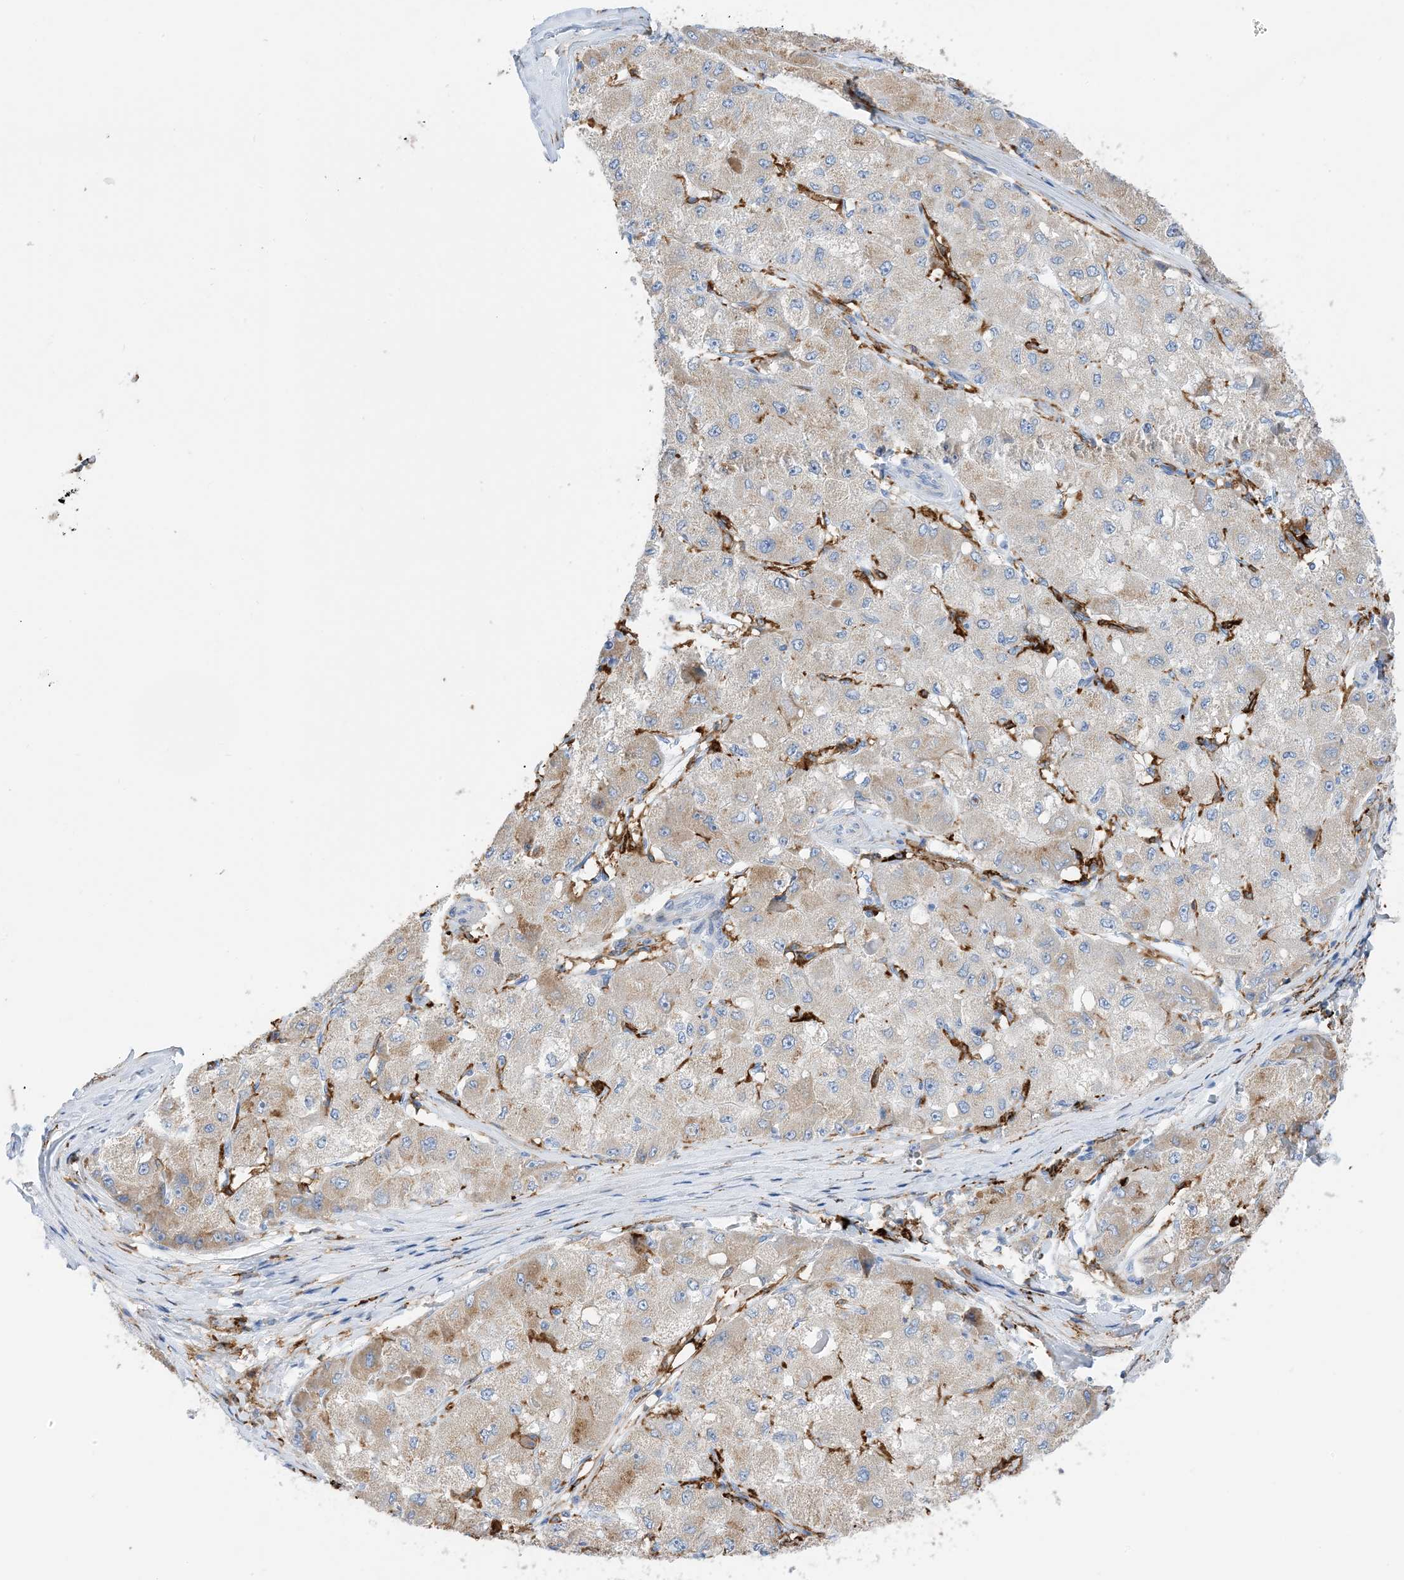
{"staining": {"intensity": "weak", "quantity": "25%-75%", "location": "cytoplasmic/membranous"}, "tissue": "liver cancer", "cell_type": "Tumor cells", "image_type": "cancer", "snomed": [{"axis": "morphology", "description": "Carcinoma, Hepatocellular, NOS"}, {"axis": "topography", "description": "Liver"}], "caption": "The histopathology image displays staining of hepatocellular carcinoma (liver), revealing weak cytoplasmic/membranous protein expression (brown color) within tumor cells.", "gene": "DPH3", "patient": {"sex": "male", "age": 80}}